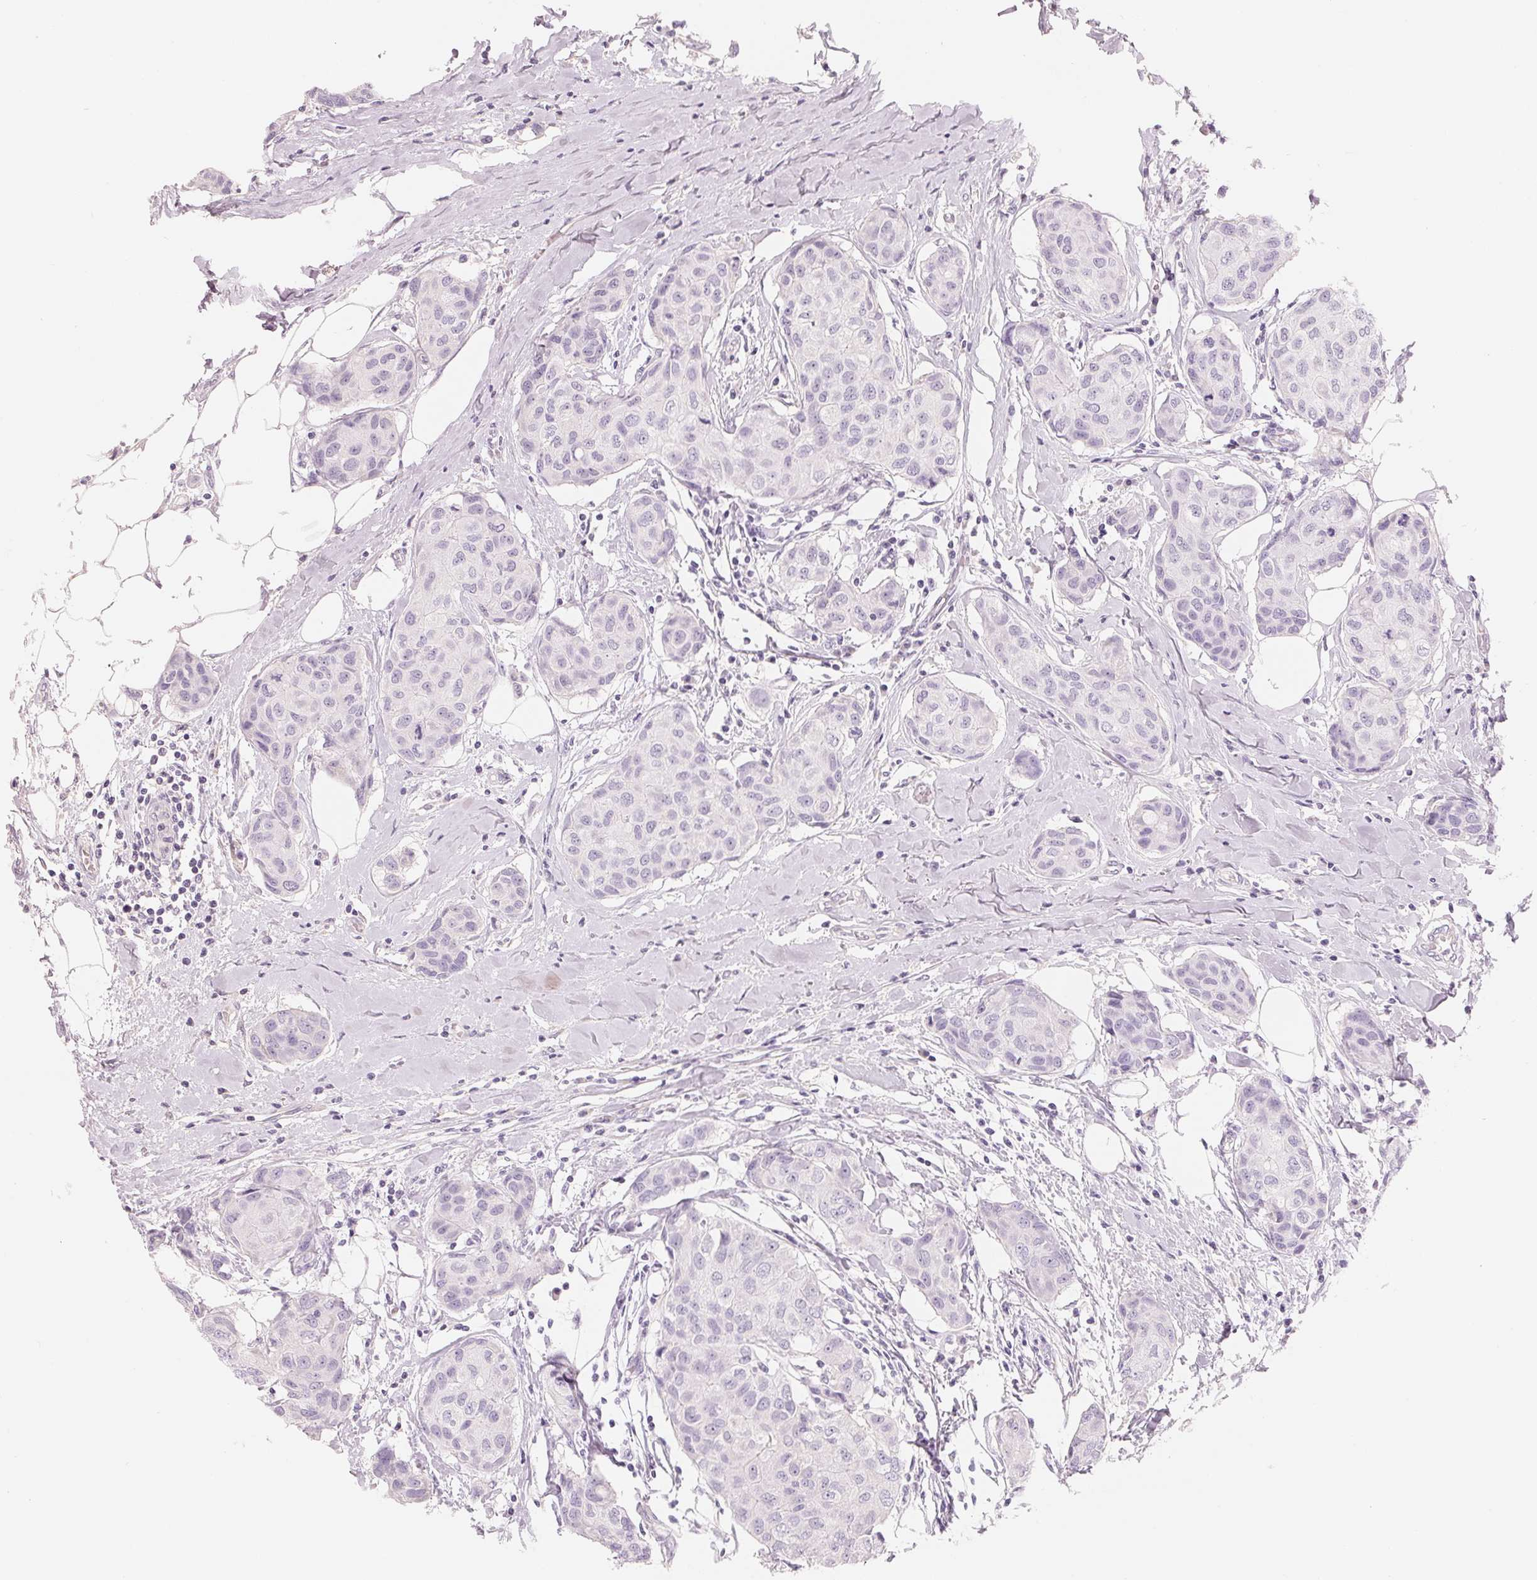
{"staining": {"intensity": "negative", "quantity": "none", "location": "none"}, "tissue": "breast cancer", "cell_type": "Tumor cells", "image_type": "cancer", "snomed": [{"axis": "morphology", "description": "Duct carcinoma"}, {"axis": "topography", "description": "Breast"}], "caption": "This image is of breast infiltrating ductal carcinoma stained with immunohistochemistry to label a protein in brown with the nuclei are counter-stained blue. There is no positivity in tumor cells.", "gene": "CFHR2", "patient": {"sex": "female", "age": 80}}